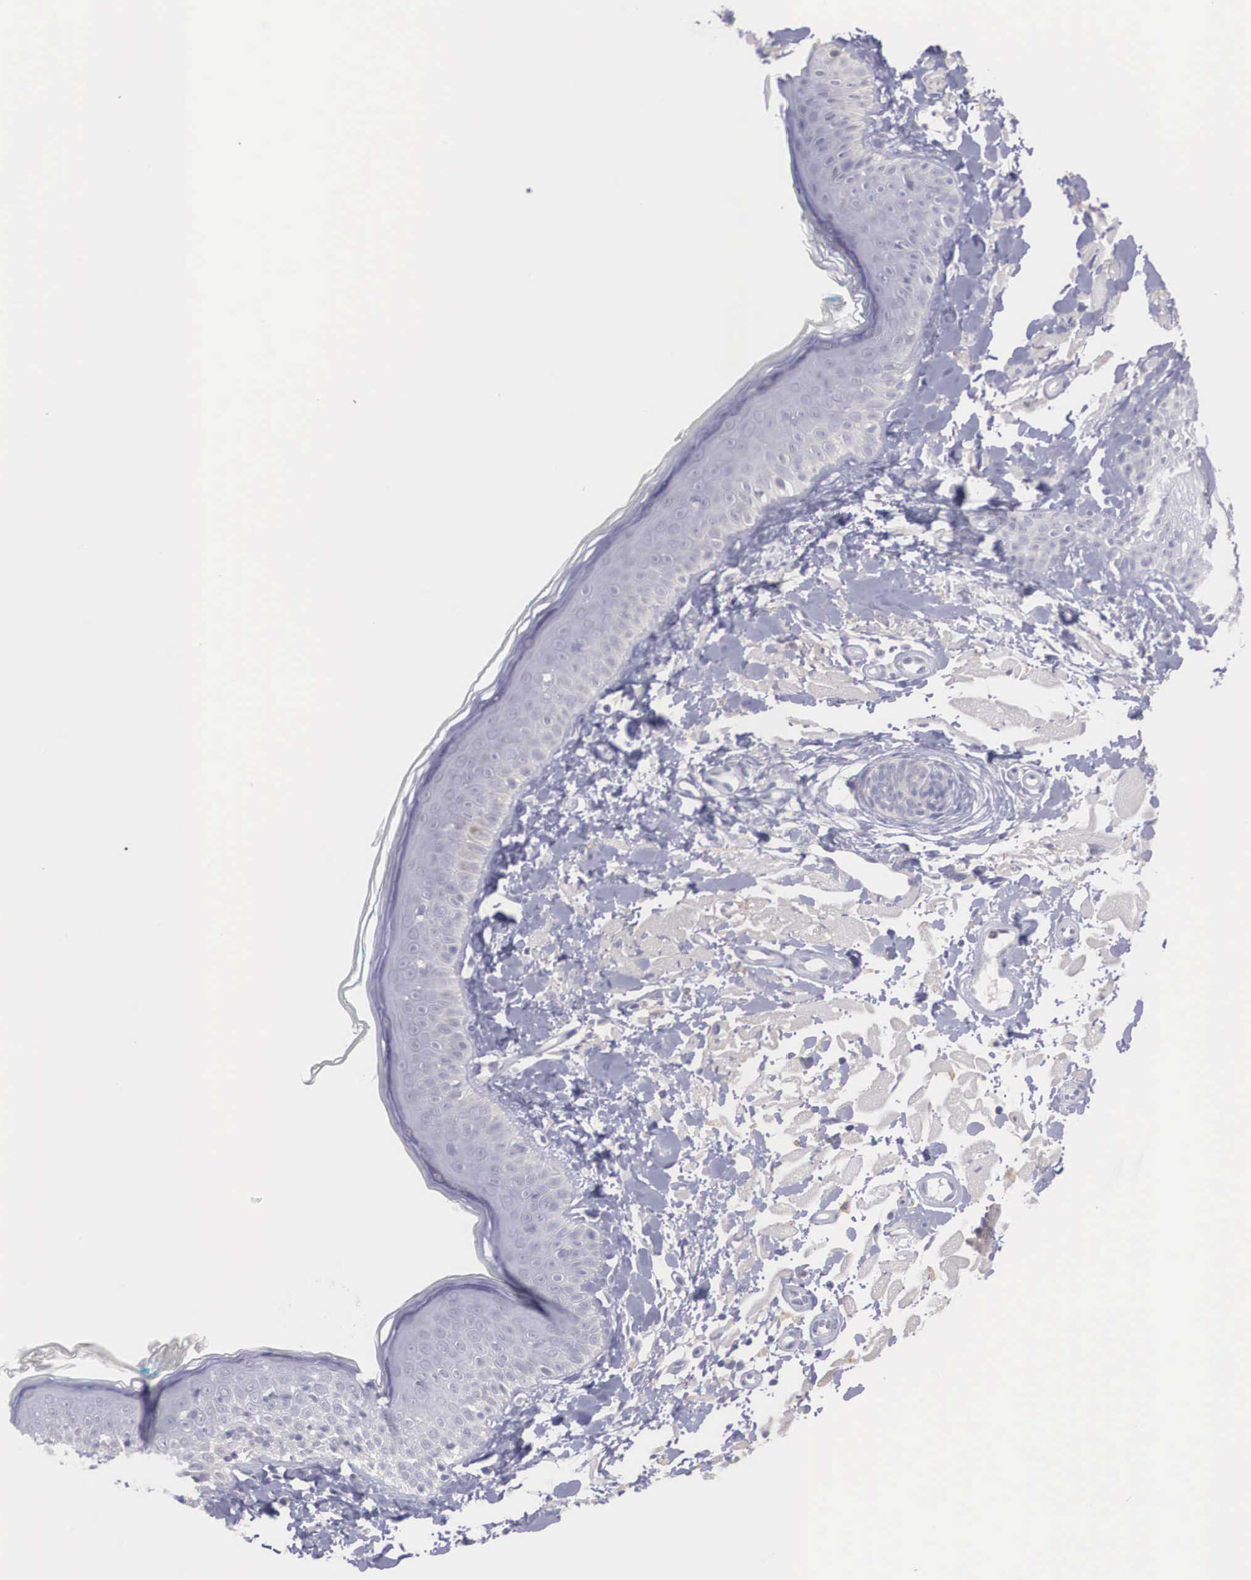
{"staining": {"intensity": "negative", "quantity": "none", "location": "none"}, "tissue": "skin", "cell_type": "Fibroblasts", "image_type": "normal", "snomed": [{"axis": "morphology", "description": "Normal tissue, NOS"}, {"axis": "topography", "description": "Skin"}], "caption": "Image shows no protein staining in fibroblasts of normal skin. (DAB IHC with hematoxylin counter stain).", "gene": "REPS2", "patient": {"sex": "male", "age": 86}}